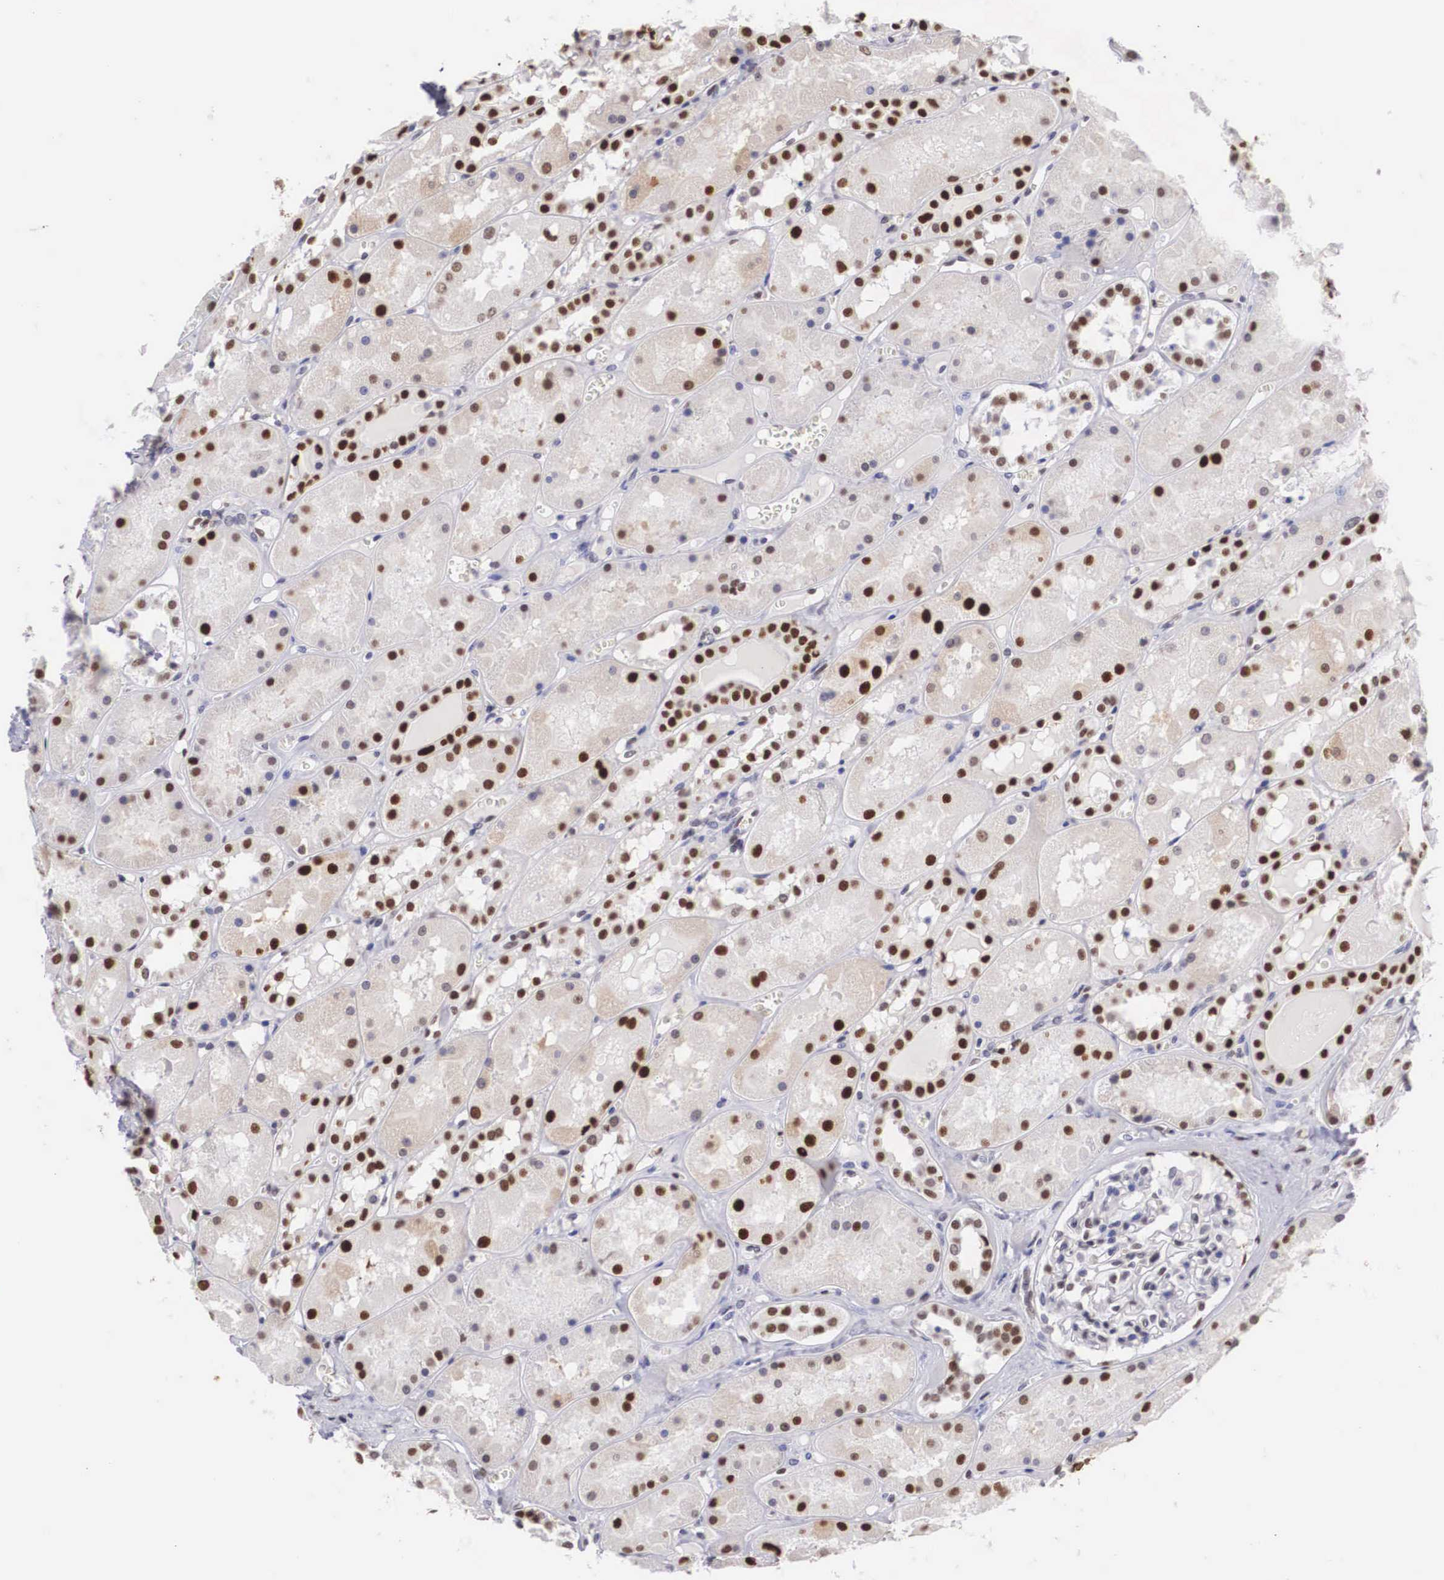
{"staining": {"intensity": "weak", "quantity": "<25%", "location": "nuclear"}, "tissue": "kidney", "cell_type": "Cells in glomeruli", "image_type": "normal", "snomed": [{"axis": "morphology", "description": "Normal tissue, NOS"}, {"axis": "topography", "description": "Kidney"}], "caption": "Normal kidney was stained to show a protein in brown. There is no significant expression in cells in glomeruli. (DAB (3,3'-diaminobenzidine) immunohistochemistry, high magnification).", "gene": "HMGN5", "patient": {"sex": "male", "age": 36}}